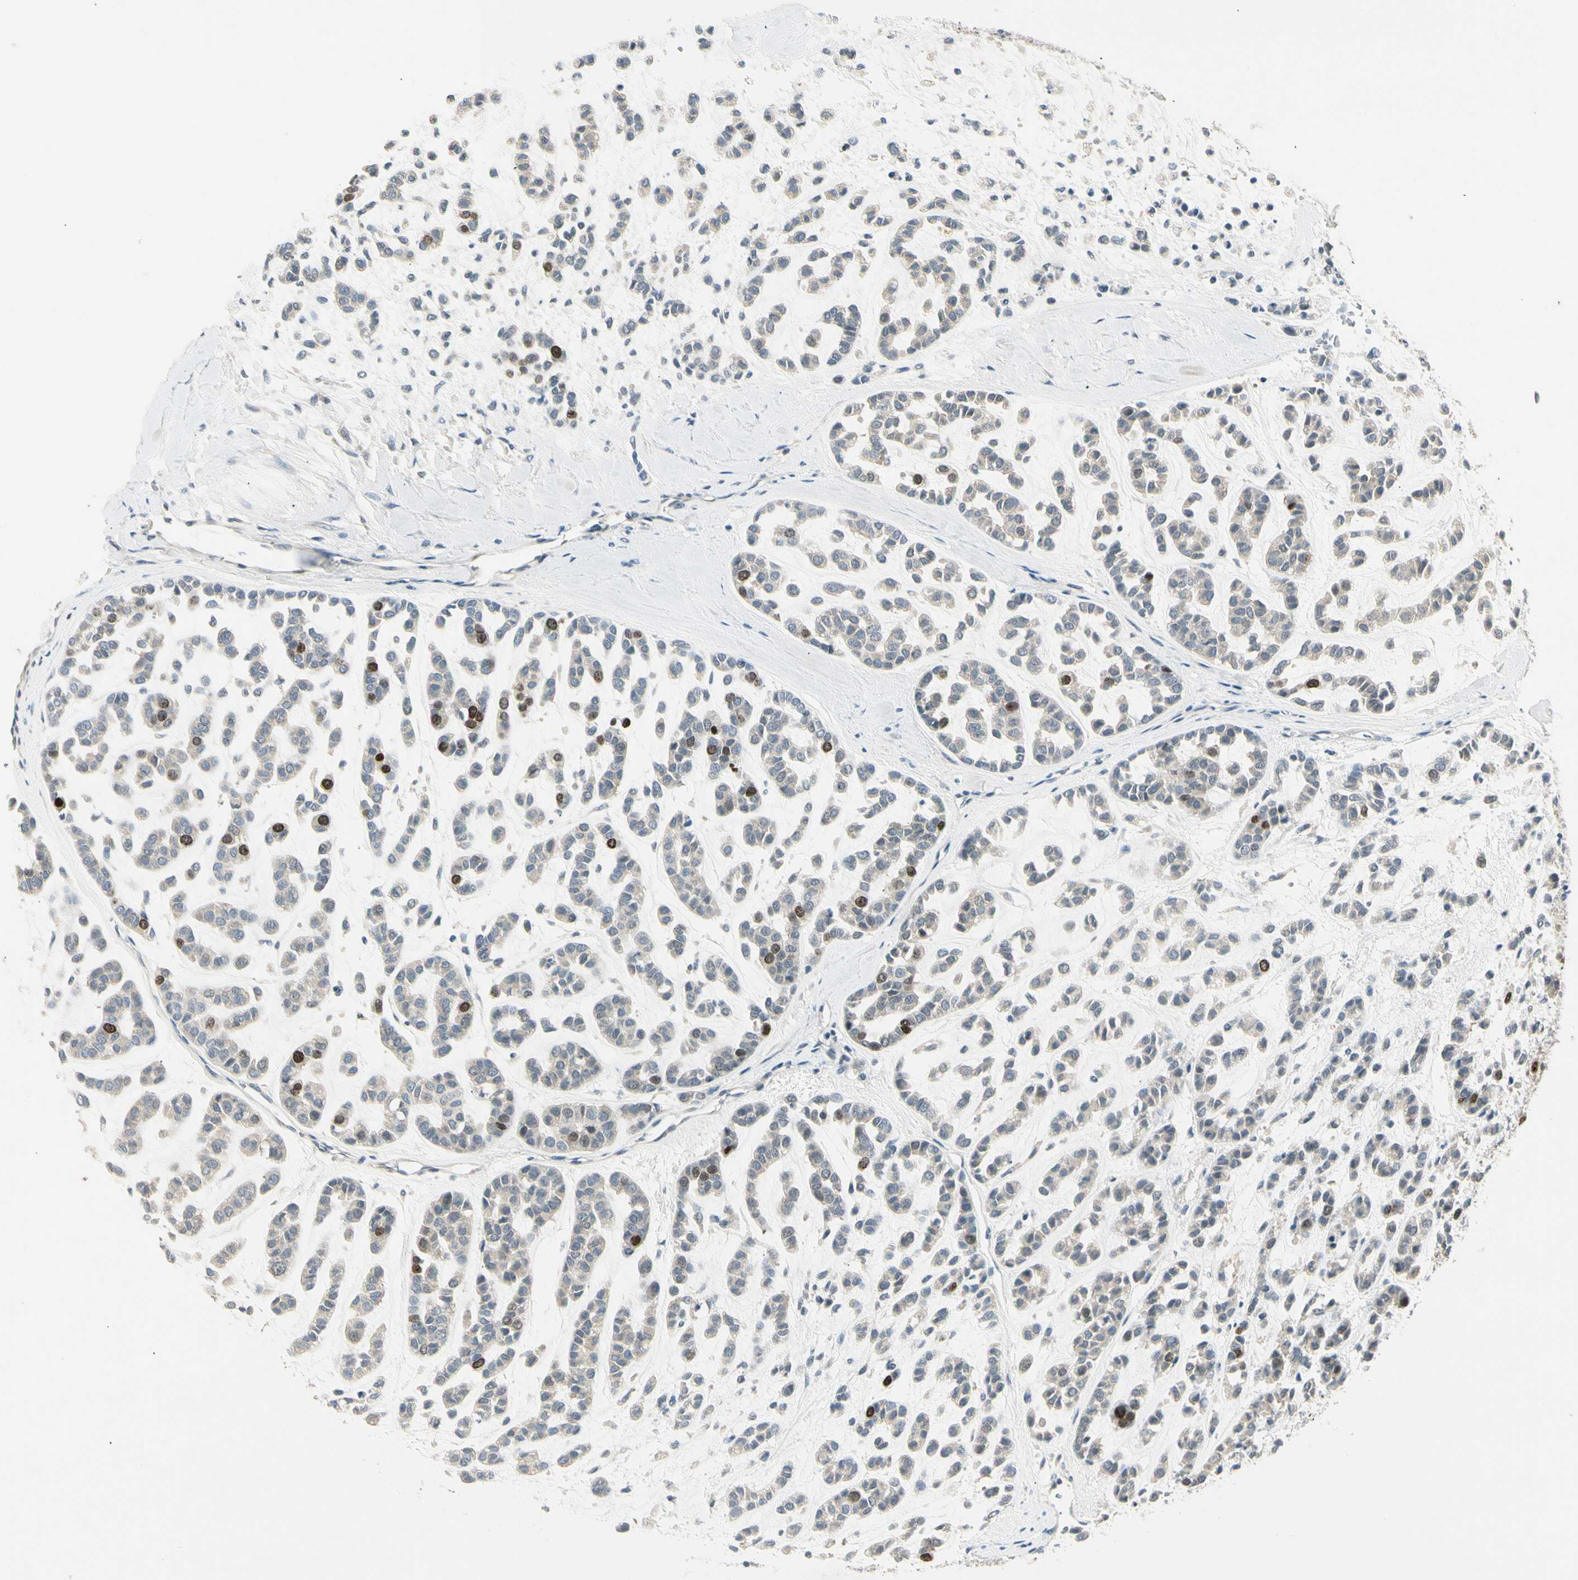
{"staining": {"intensity": "strong", "quantity": "<25%", "location": "nuclear"}, "tissue": "head and neck cancer", "cell_type": "Tumor cells", "image_type": "cancer", "snomed": [{"axis": "morphology", "description": "Adenocarcinoma, NOS"}, {"axis": "morphology", "description": "Adenoma, NOS"}, {"axis": "topography", "description": "Head-Neck"}], "caption": "A brown stain highlights strong nuclear positivity of a protein in head and neck cancer tumor cells. (DAB = brown stain, brightfield microscopy at high magnification).", "gene": "PITX1", "patient": {"sex": "female", "age": 55}}